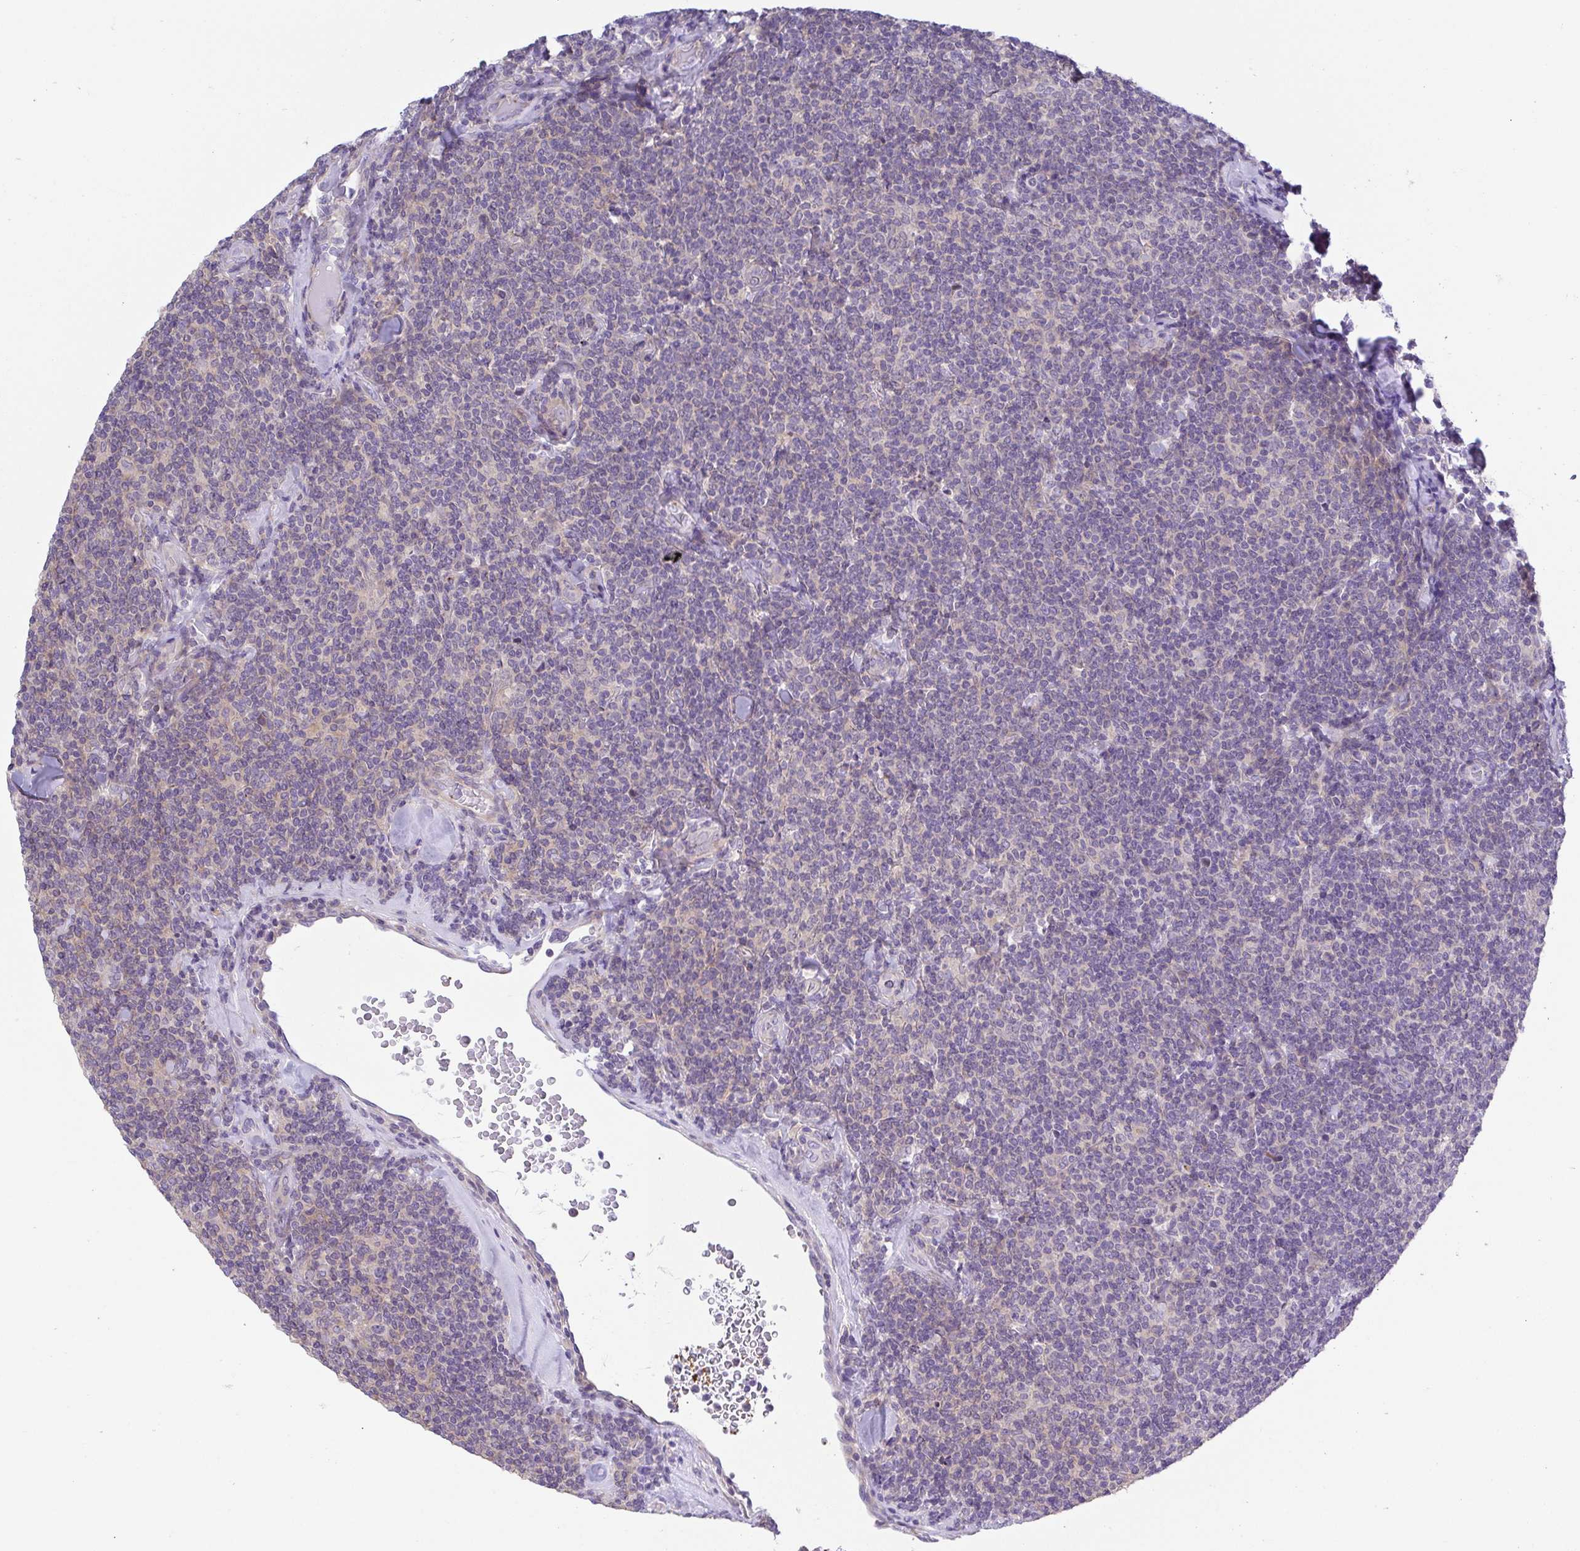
{"staining": {"intensity": "negative", "quantity": "none", "location": "none"}, "tissue": "lymphoma", "cell_type": "Tumor cells", "image_type": "cancer", "snomed": [{"axis": "morphology", "description": "Malignant lymphoma, non-Hodgkin's type, Low grade"}, {"axis": "topography", "description": "Lymph node"}], "caption": "Immunohistochemistry micrograph of human low-grade malignant lymphoma, non-Hodgkin's type stained for a protein (brown), which shows no positivity in tumor cells. The staining is performed using DAB brown chromogen with nuclei counter-stained in using hematoxylin.", "gene": "PRR14L", "patient": {"sex": "female", "age": 56}}